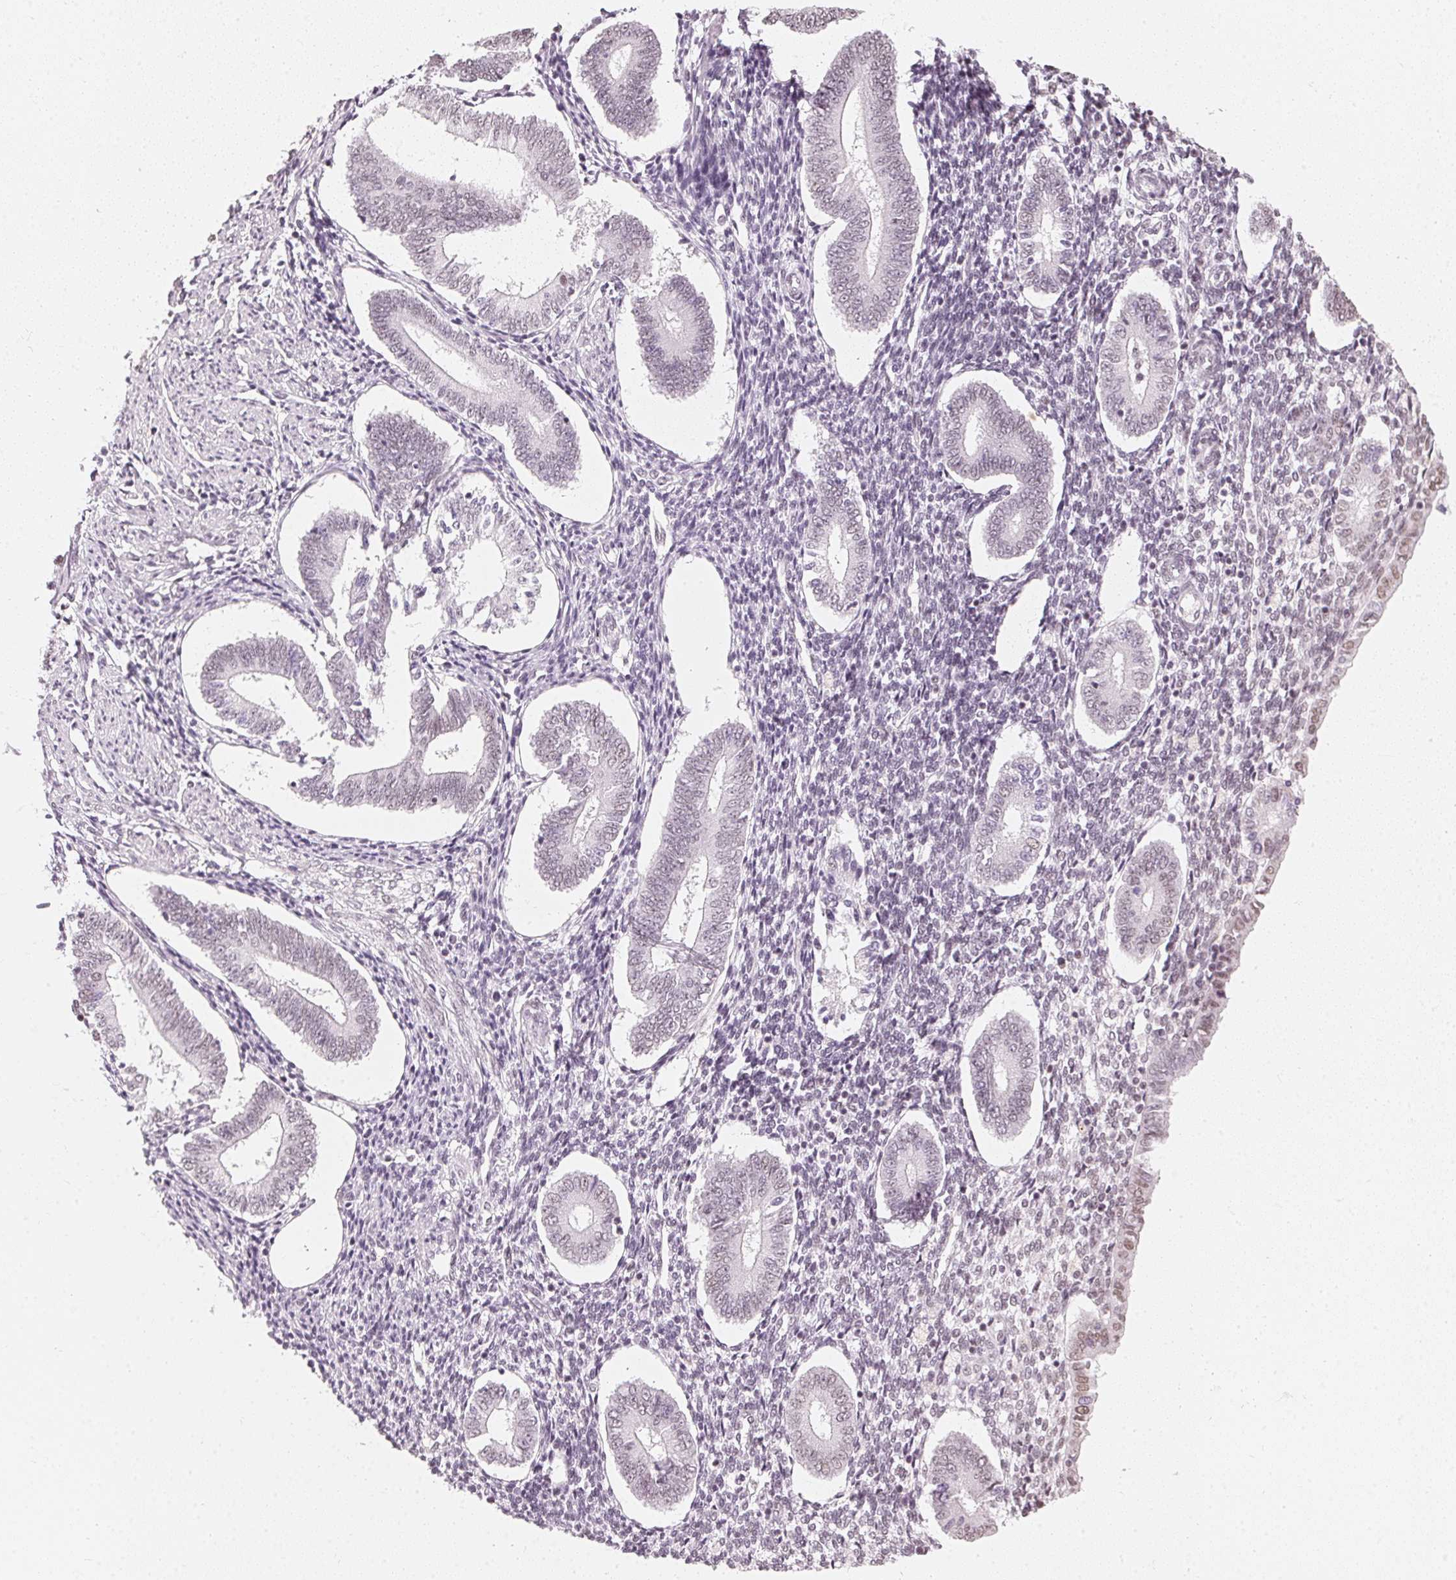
{"staining": {"intensity": "negative", "quantity": "none", "location": "none"}, "tissue": "endometrium", "cell_type": "Cells in endometrial stroma", "image_type": "normal", "snomed": [{"axis": "morphology", "description": "Normal tissue, NOS"}, {"axis": "topography", "description": "Endometrium"}], "caption": "Immunohistochemistry photomicrograph of unremarkable endometrium stained for a protein (brown), which demonstrates no positivity in cells in endometrial stroma.", "gene": "DNAJC6", "patient": {"sex": "female", "age": 40}}